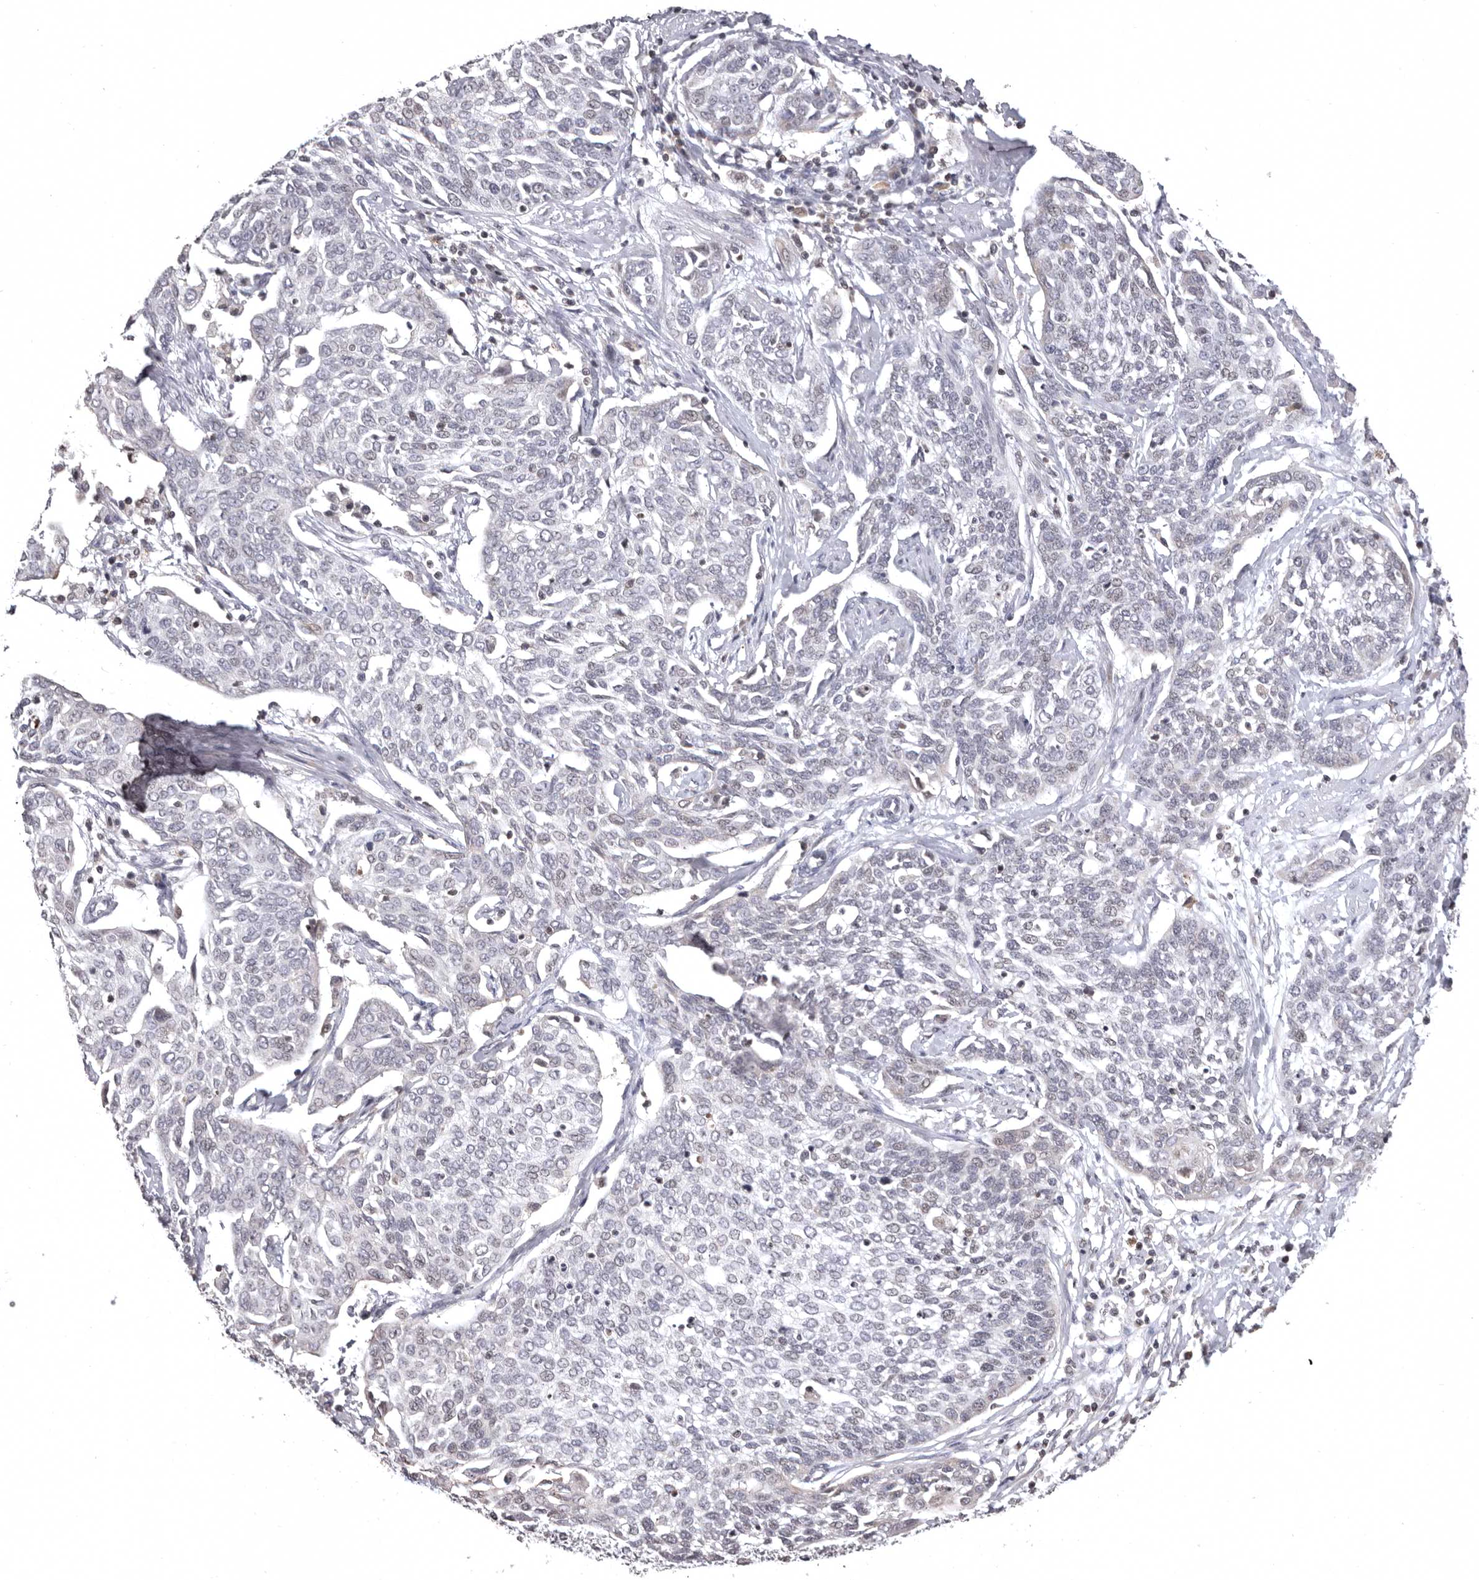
{"staining": {"intensity": "weak", "quantity": "<25%", "location": "nuclear"}, "tissue": "cervical cancer", "cell_type": "Tumor cells", "image_type": "cancer", "snomed": [{"axis": "morphology", "description": "Squamous cell carcinoma, NOS"}, {"axis": "topography", "description": "Cervix"}], "caption": "IHC of cervical cancer displays no staining in tumor cells.", "gene": "AZIN1", "patient": {"sex": "female", "age": 34}}